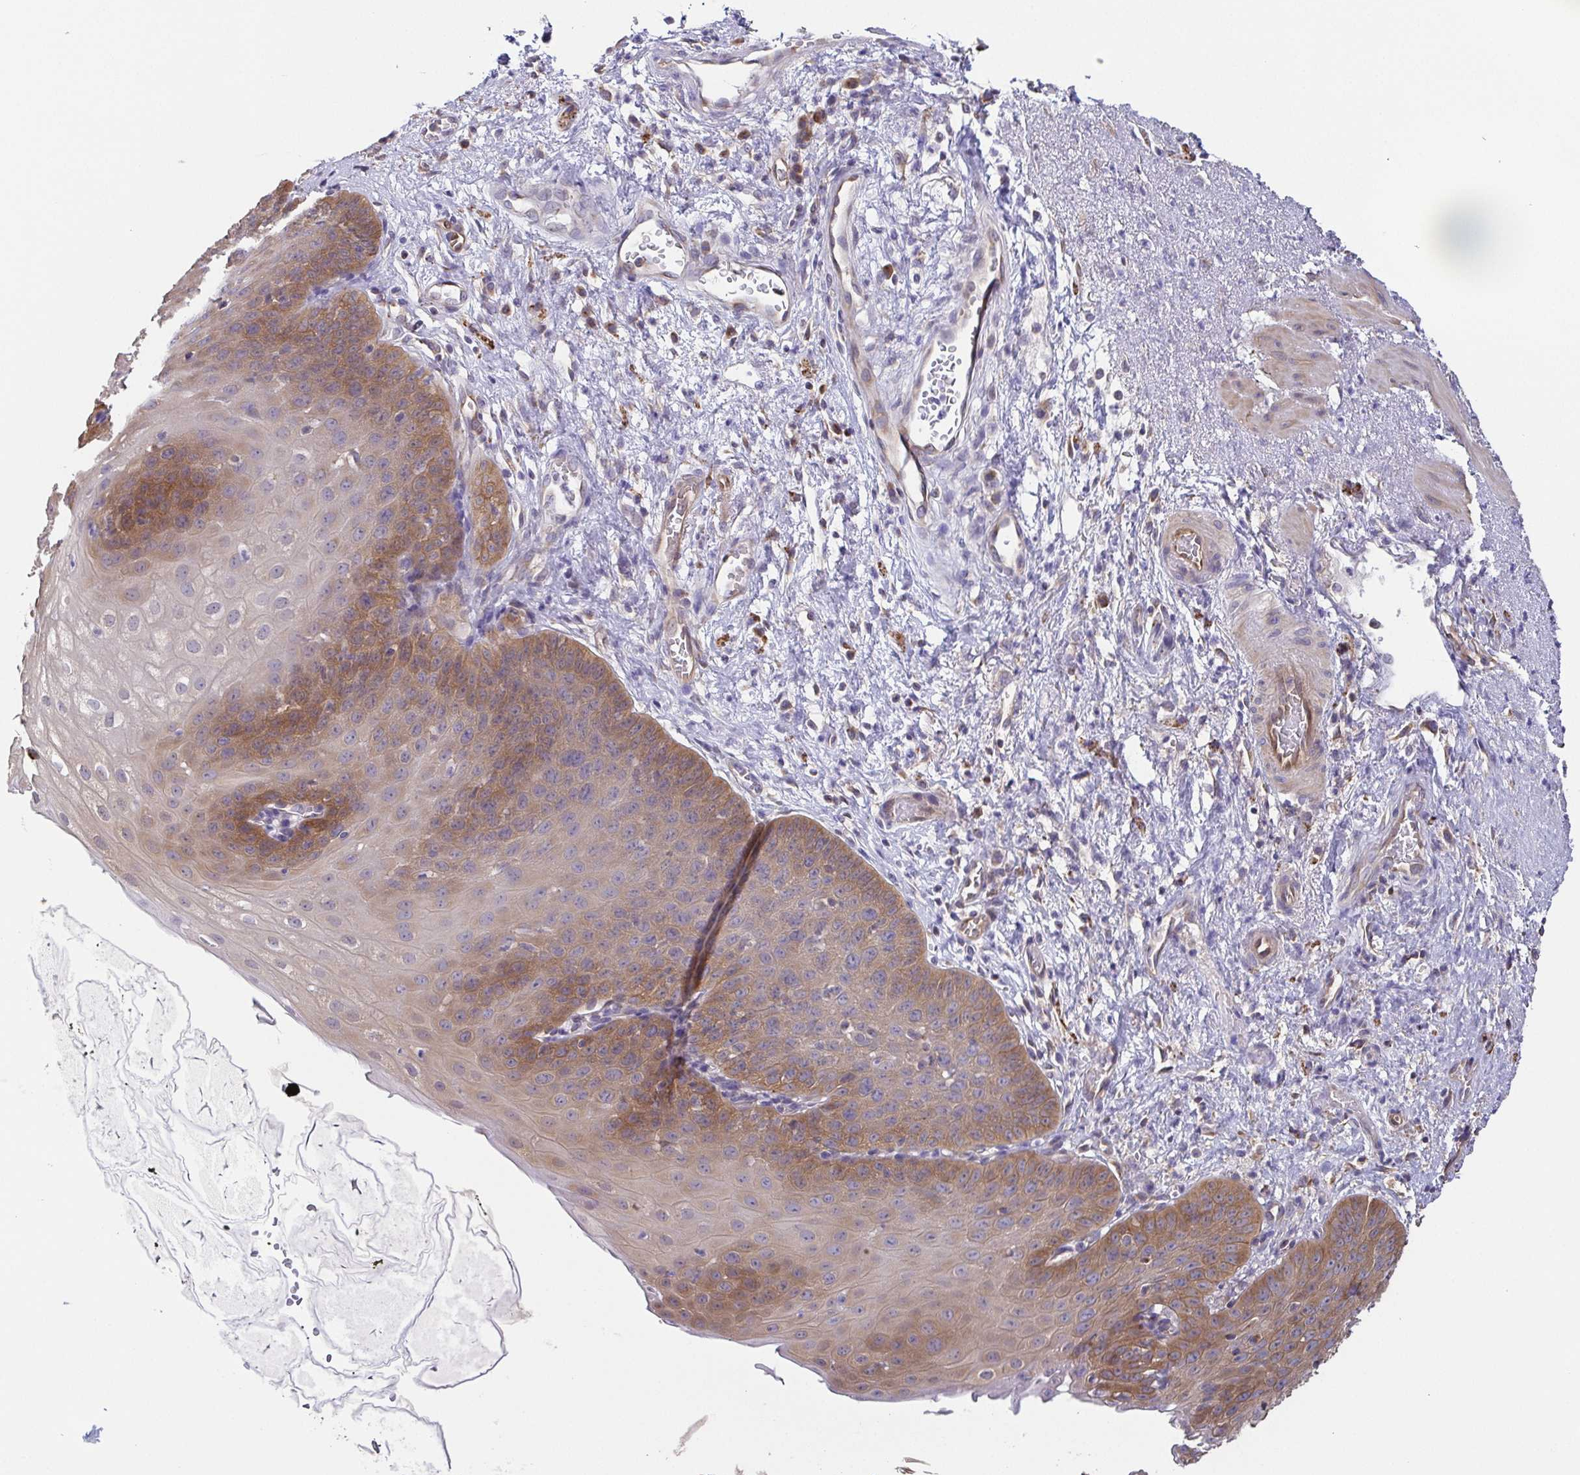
{"staining": {"intensity": "moderate", "quantity": "25%-75%", "location": "cytoplasmic/membranous"}, "tissue": "esophagus", "cell_type": "Squamous epithelial cells", "image_type": "normal", "snomed": [{"axis": "morphology", "description": "Normal tissue, NOS"}, {"axis": "topography", "description": "Esophagus"}], "caption": "An image of esophagus stained for a protein exhibits moderate cytoplasmic/membranous brown staining in squamous epithelial cells. The staining was performed using DAB, with brown indicating positive protein expression. Nuclei are stained blue with hematoxylin.", "gene": "EIF3D", "patient": {"sex": "male", "age": 71}}